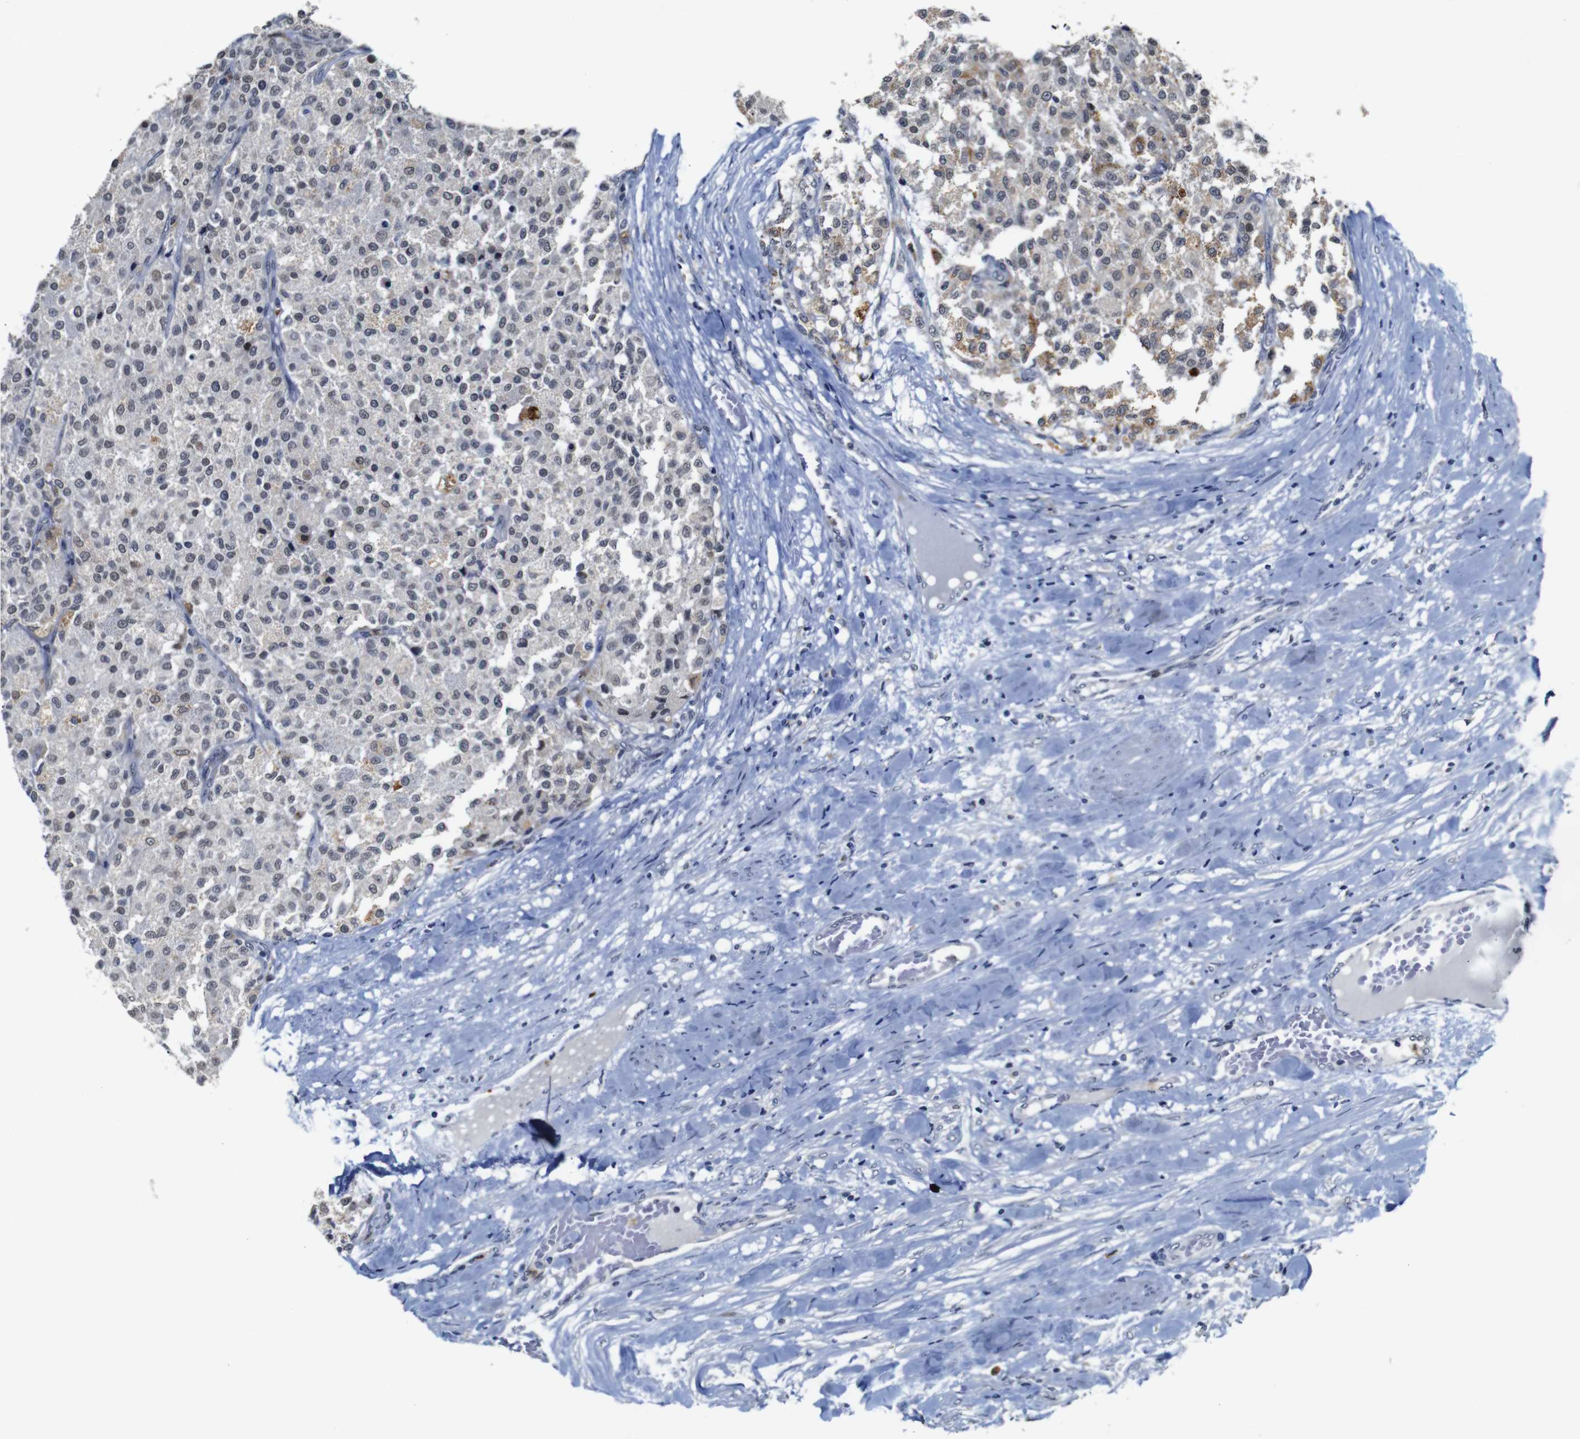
{"staining": {"intensity": "weak", "quantity": "<25%", "location": "cytoplasmic/membranous"}, "tissue": "testis cancer", "cell_type": "Tumor cells", "image_type": "cancer", "snomed": [{"axis": "morphology", "description": "Seminoma, NOS"}, {"axis": "topography", "description": "Testis"}], "caption": "This is an immunohistochemistry micrograph of testis seminoma. There is no positivity in tumor cells.", "gene": "NTRK3", "patient": {"sex": "male", "age": 59}}